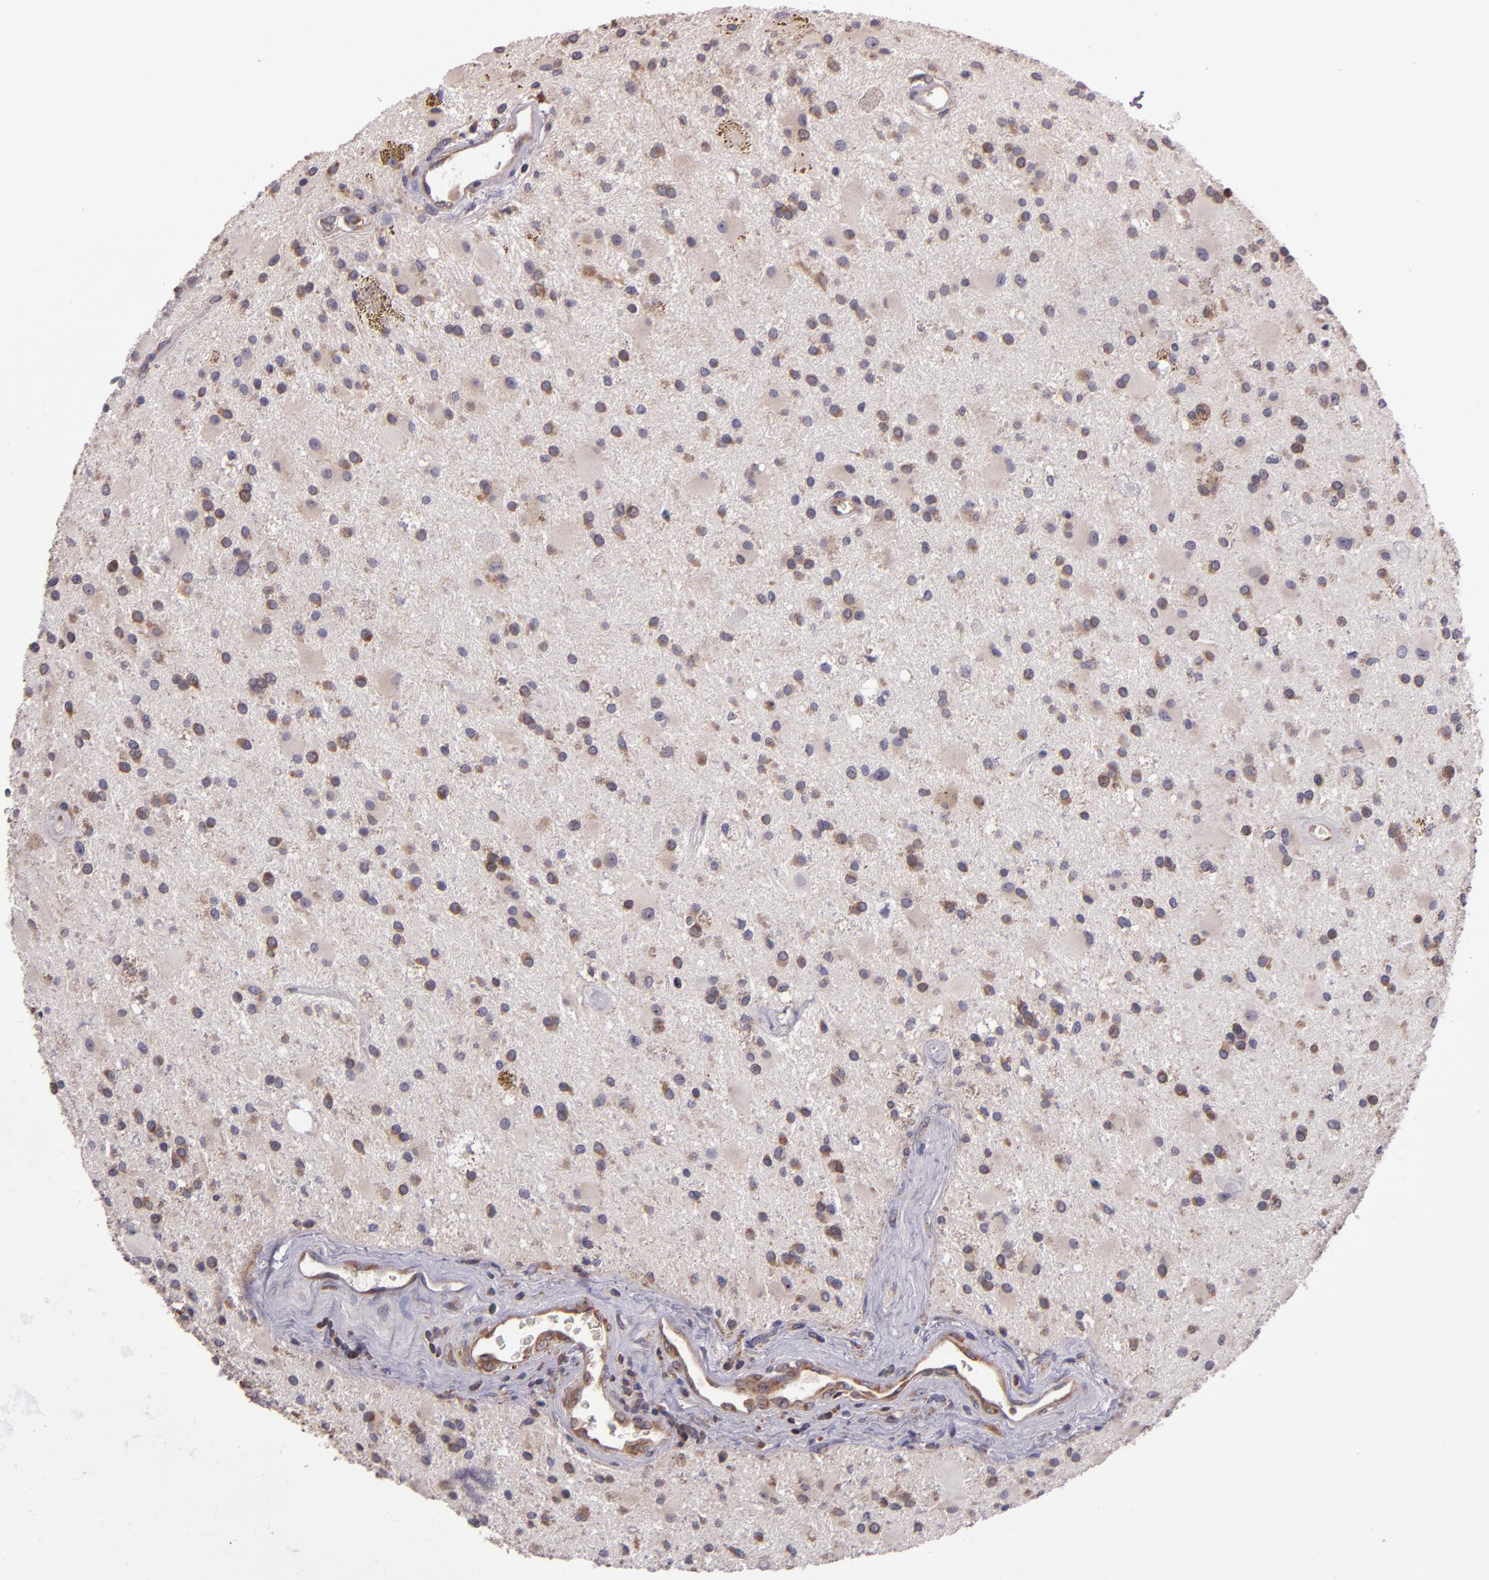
{"staining": {"intensity": "moderate", "quantity": "25%-75%", "location": "cytoplasmic/membranous"}, "tissue": "glioma", "cell_type": "Tumor cells", "image_type": "cancer", "snomed": [{"axis": "morphology", "description": "Glioma, malignant, Low grade"}, {"axis": "topography", "description": "Brain"}], "caption": "A micrograph showing moderate cytoplasmic/membranous positivity in approximately 25%-75% of tumor cells in low-grade glioma (malignant), as visualized by brown immunohistochemical staining.", "gene": "EIF4ENIF1", "patient": {"sex": "male", "age": 58}}